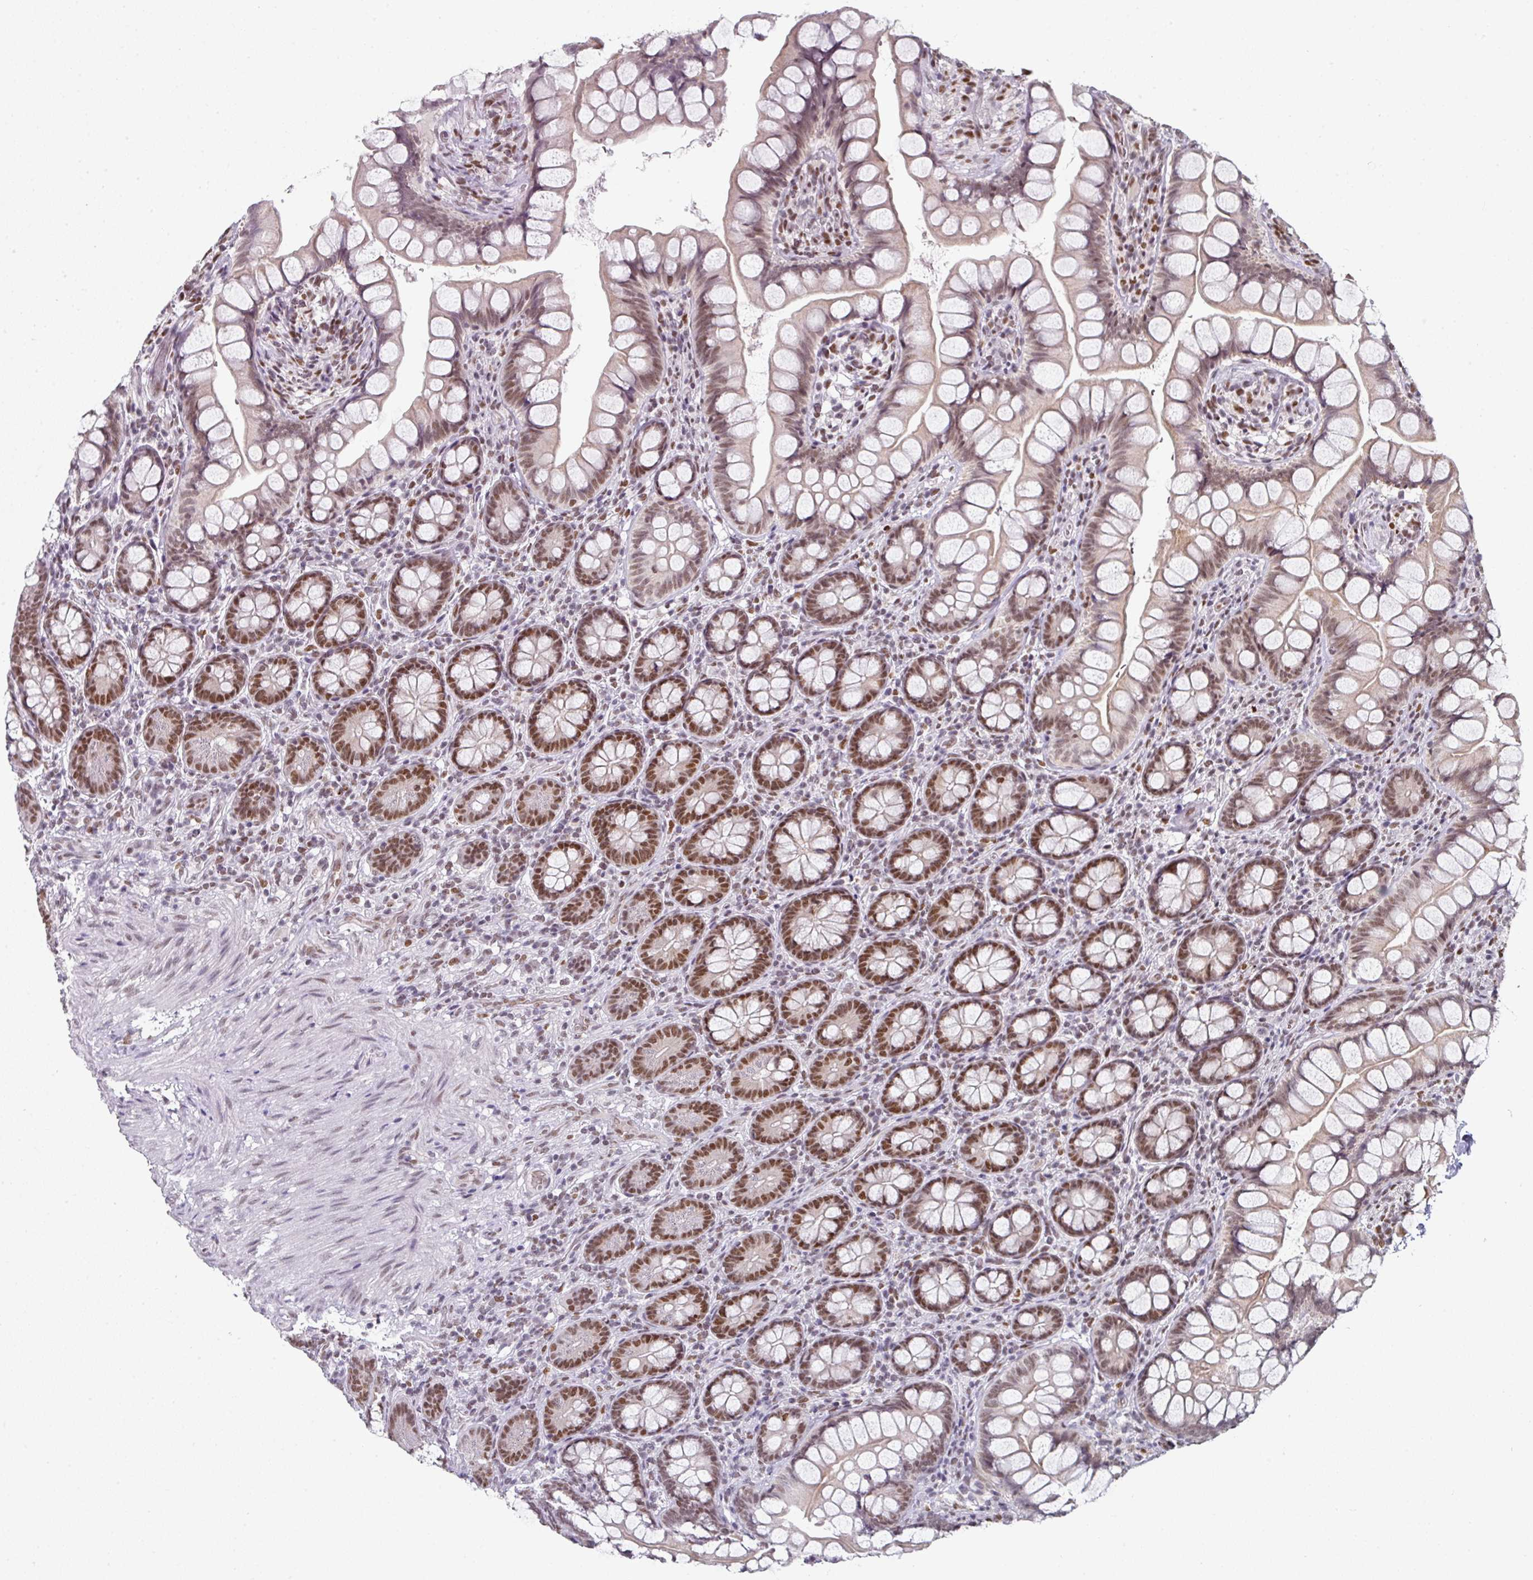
{"staining": {"intensity": "moderate", "quantity": ">75%", "location": "cytoplasmic/membranous,nuclear"}, "tissue": "small intestine", "cell_type": "Glandular cells", "image_type": "normal", "snomed": [{"axis": "morphology", "description": "Normal tissue, NOS"}, {"axis": "topography", "description": "Small intestine"}], "caption": "Protein staining reveals moderate cytoplasmic/membranous,nuclear expression in approximately >75% of glandular cells in normal small intestine. The protein is stained brown, and the nuclei are stained in blue (DAB (3,3'-diaminobenzidine) IHC with brightfield microscopy, high magnification).", "gene": "ENSG00000283782", "patient": {"sex": "male", "age": 70}}